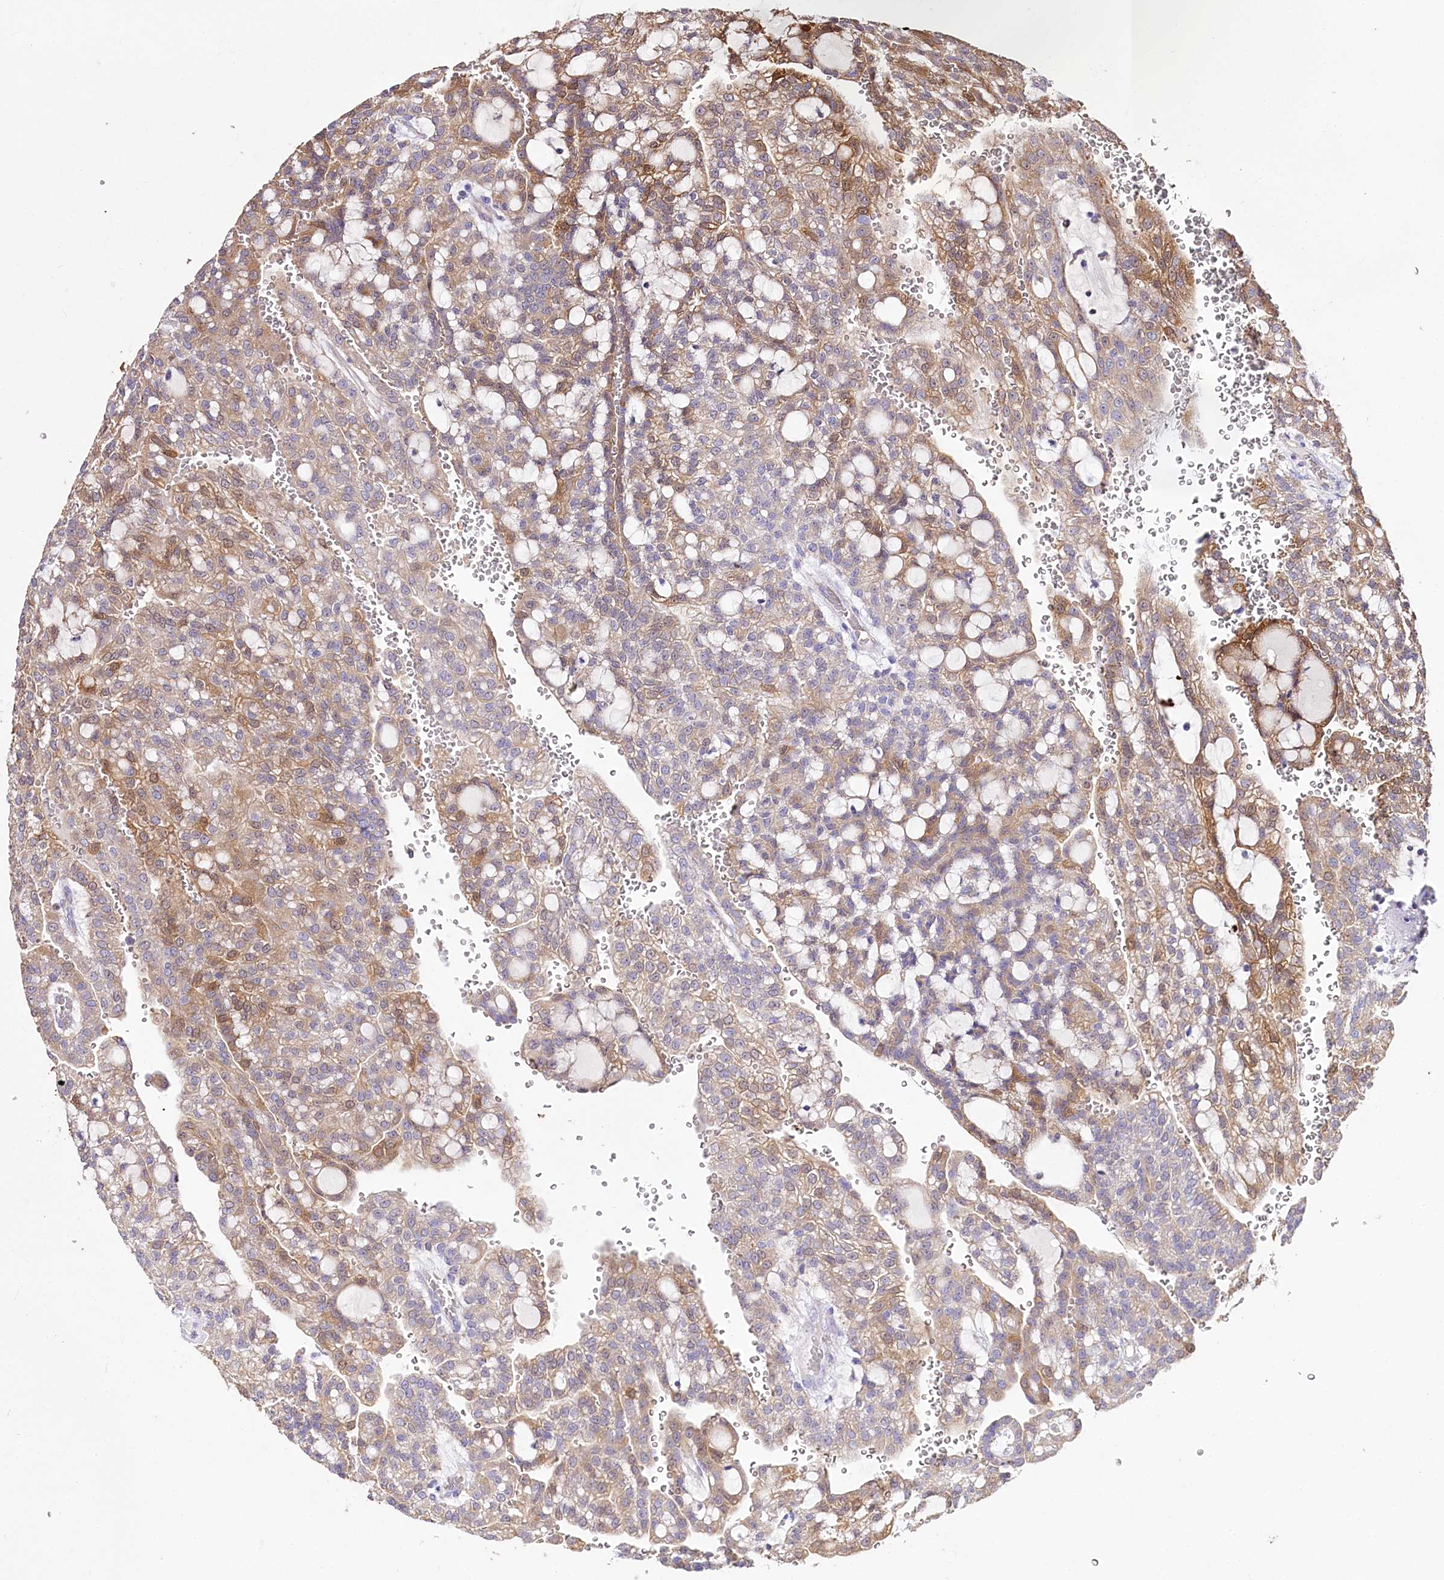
{"staining": {"intensity": "moderate", "quantity": ">75%", "location": "cytoplasmic/membranous"}, "tissue": "renal cancer", "cell_type": "Tumor cells", "image_type": "cancer", "snomed": [{"axis": "morphology", "description": "Adenocarcinoma, NOS"}, {"axis": "topography", "description": "Kidney"}], "caption": "Adenocarcinoma (renal) stained with a brown dye displays moderate cytoplasmic/membranous positive positivity in approximately >75% of tumor cells.", "gene": "PTER", "patient": {"sex": "male", "age": 63}}